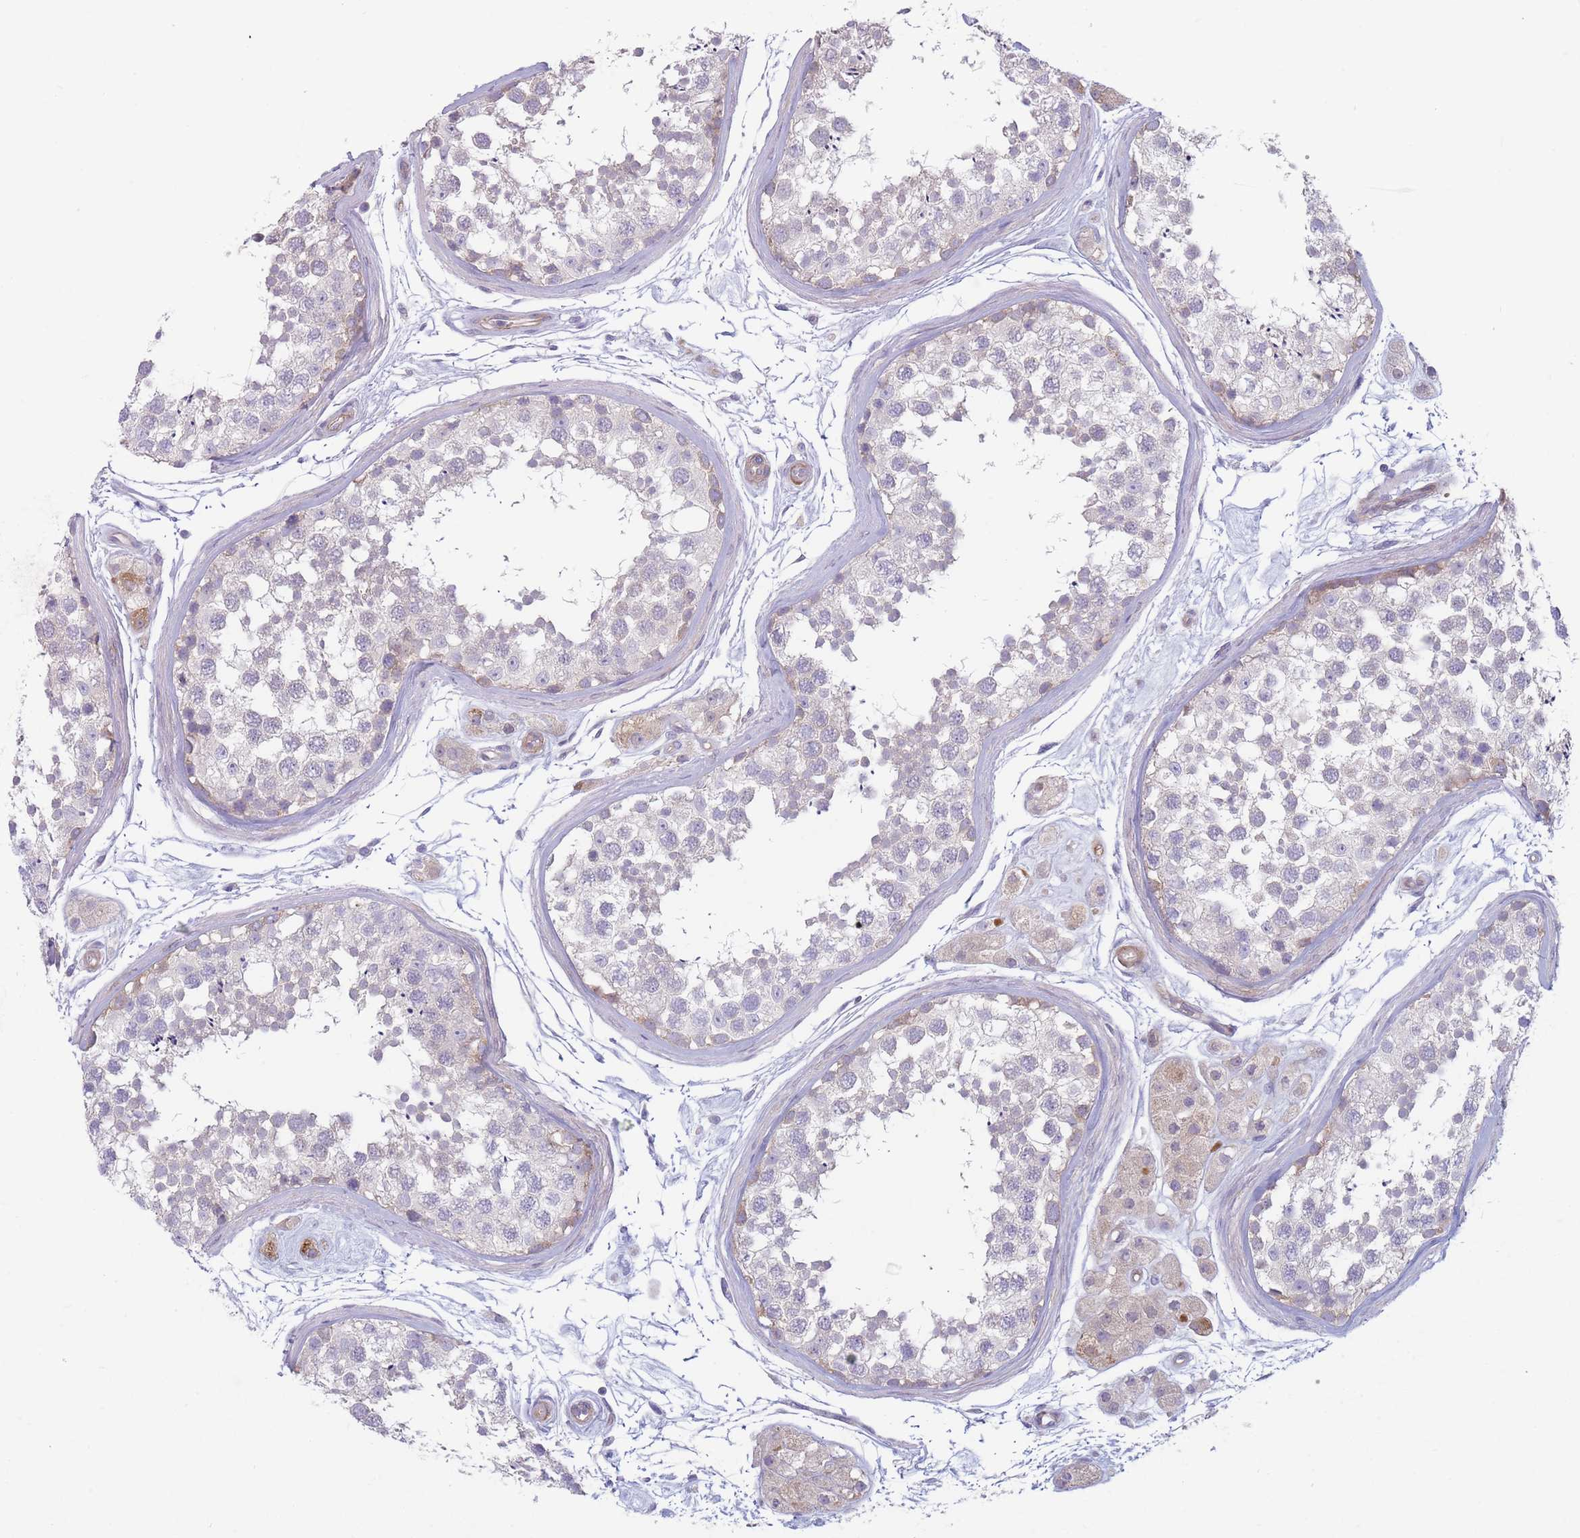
{"staining": {"intensity": "weak", "quantity": "<25%", "location": "cytoplasmic/membranous"}, "tissue": "testis", "cell_type": "Cells in seminiferous ducts", "image_type": "normal", "snomed": [{"axis": "morphology", "description": "Normal tissue, NOS"}, {"axis": "topography", "description": "Testis"}], "caption": "Cells in seminiferous ducts show no significant protein positivity in unremarkable testis. Brightfield microscopy of immunohistochemistry (IHC) stained with DAB (3,3'-diaminobenzidine) (brown) and hematoxylin (blue), captured at high magnification.", "gene": "PNPLA5", "patient": {"sex": "male", "age": 56}}